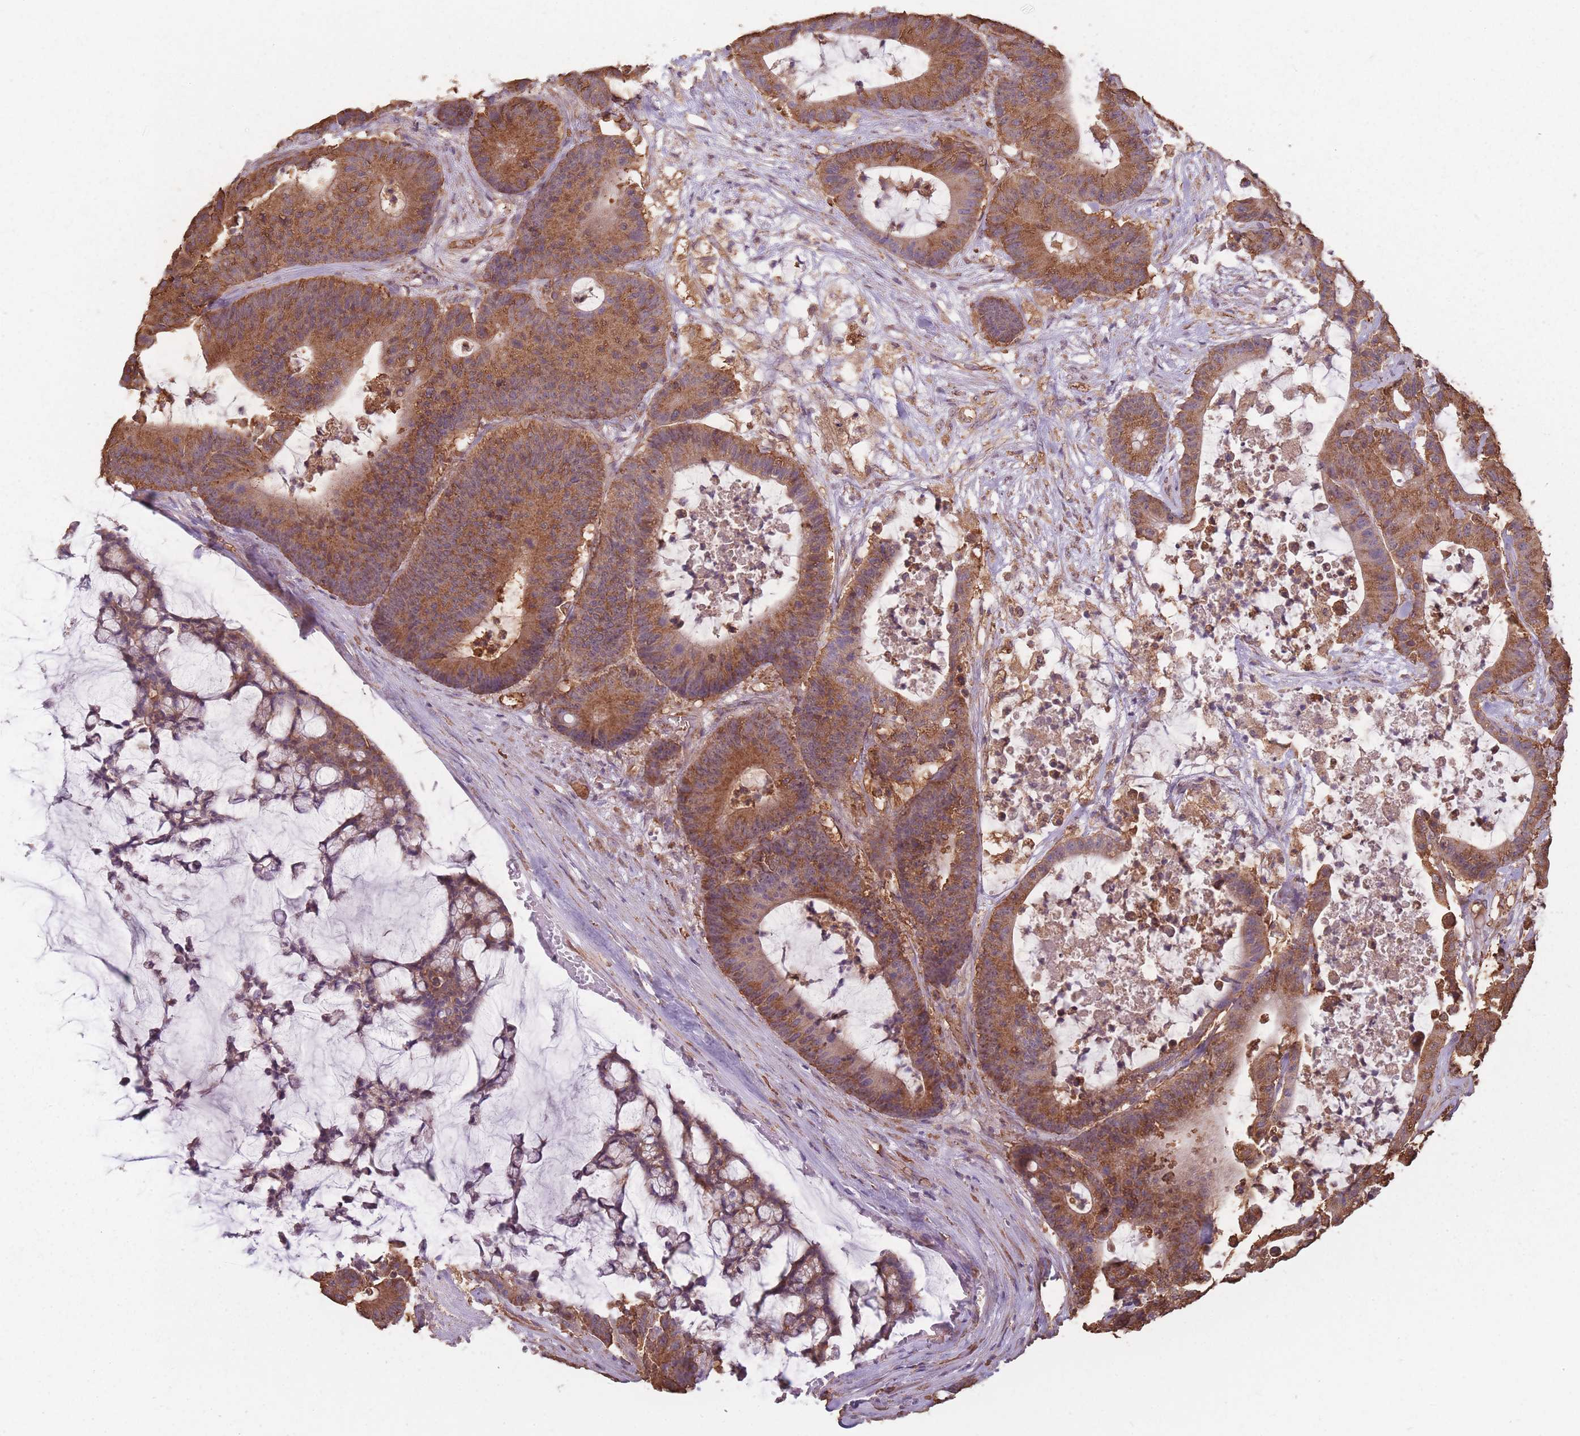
{"staining": {"intensity": "moderate", "quantity": ">75%", "location": "cytoplasmic/membranous"}, "tissue": "colorectal cancer", "cell_type": "Tumor cells", "image_type": "cancer", "snomed": [{"axis": "morphology", "description": "Adenocarcinoma, NOS"}, {"axis": "topography", "description": "Colon"}], "caption": "Immunohistochemistry (IHC) (DAB) staining of colorectal adenocarcinoma displays moderate cytoplasmic/membranous protein expression in about >75% of tumor cells. (DAB IHC with brightfield microscopy, high magnification).", "gene": "SANBR", "patient": {"sex": "female", "age": 84}}